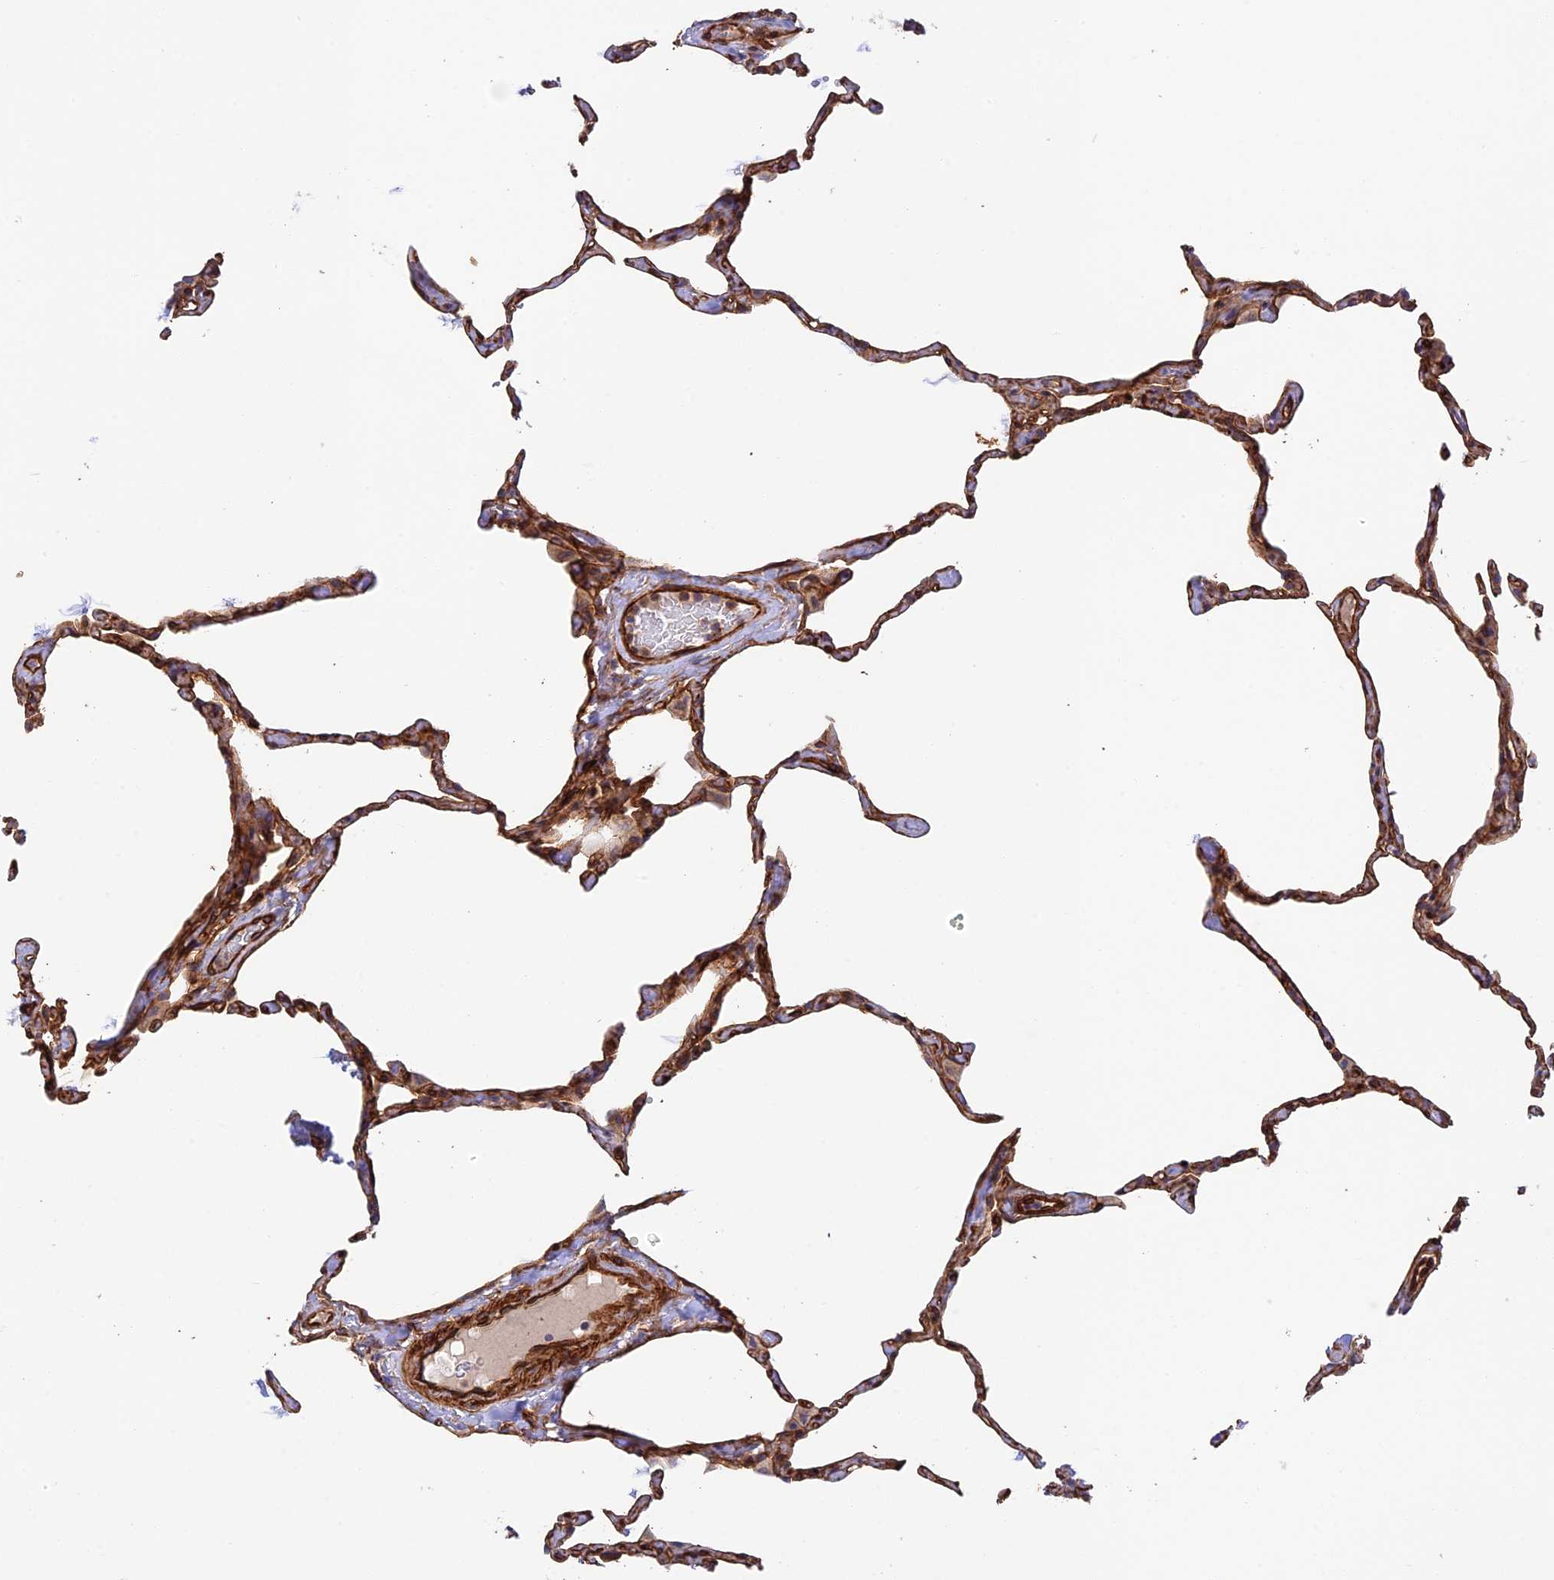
{"staining": {"intensity": "moderate", "quantity": "25%-75%", "location": "cytoplasmic/membranous"}, "tissue": "lung", "cell_type": "Alveolar cells", "image_type": "normal", "snomed": [{"axis": "morphology", "description": "Normal tissue, NOS"}, {"axis": "topography", "description": "Lung"}], "caption": "Moderate cytoplasmic/membranous expression for a protein is seen in approximately 25%-75% of alveolar cells of unremarkable lung using immunohistochemistry (IHC).", "gene": "MYO9A", "patient": {"sex": "male", "age": 65}}